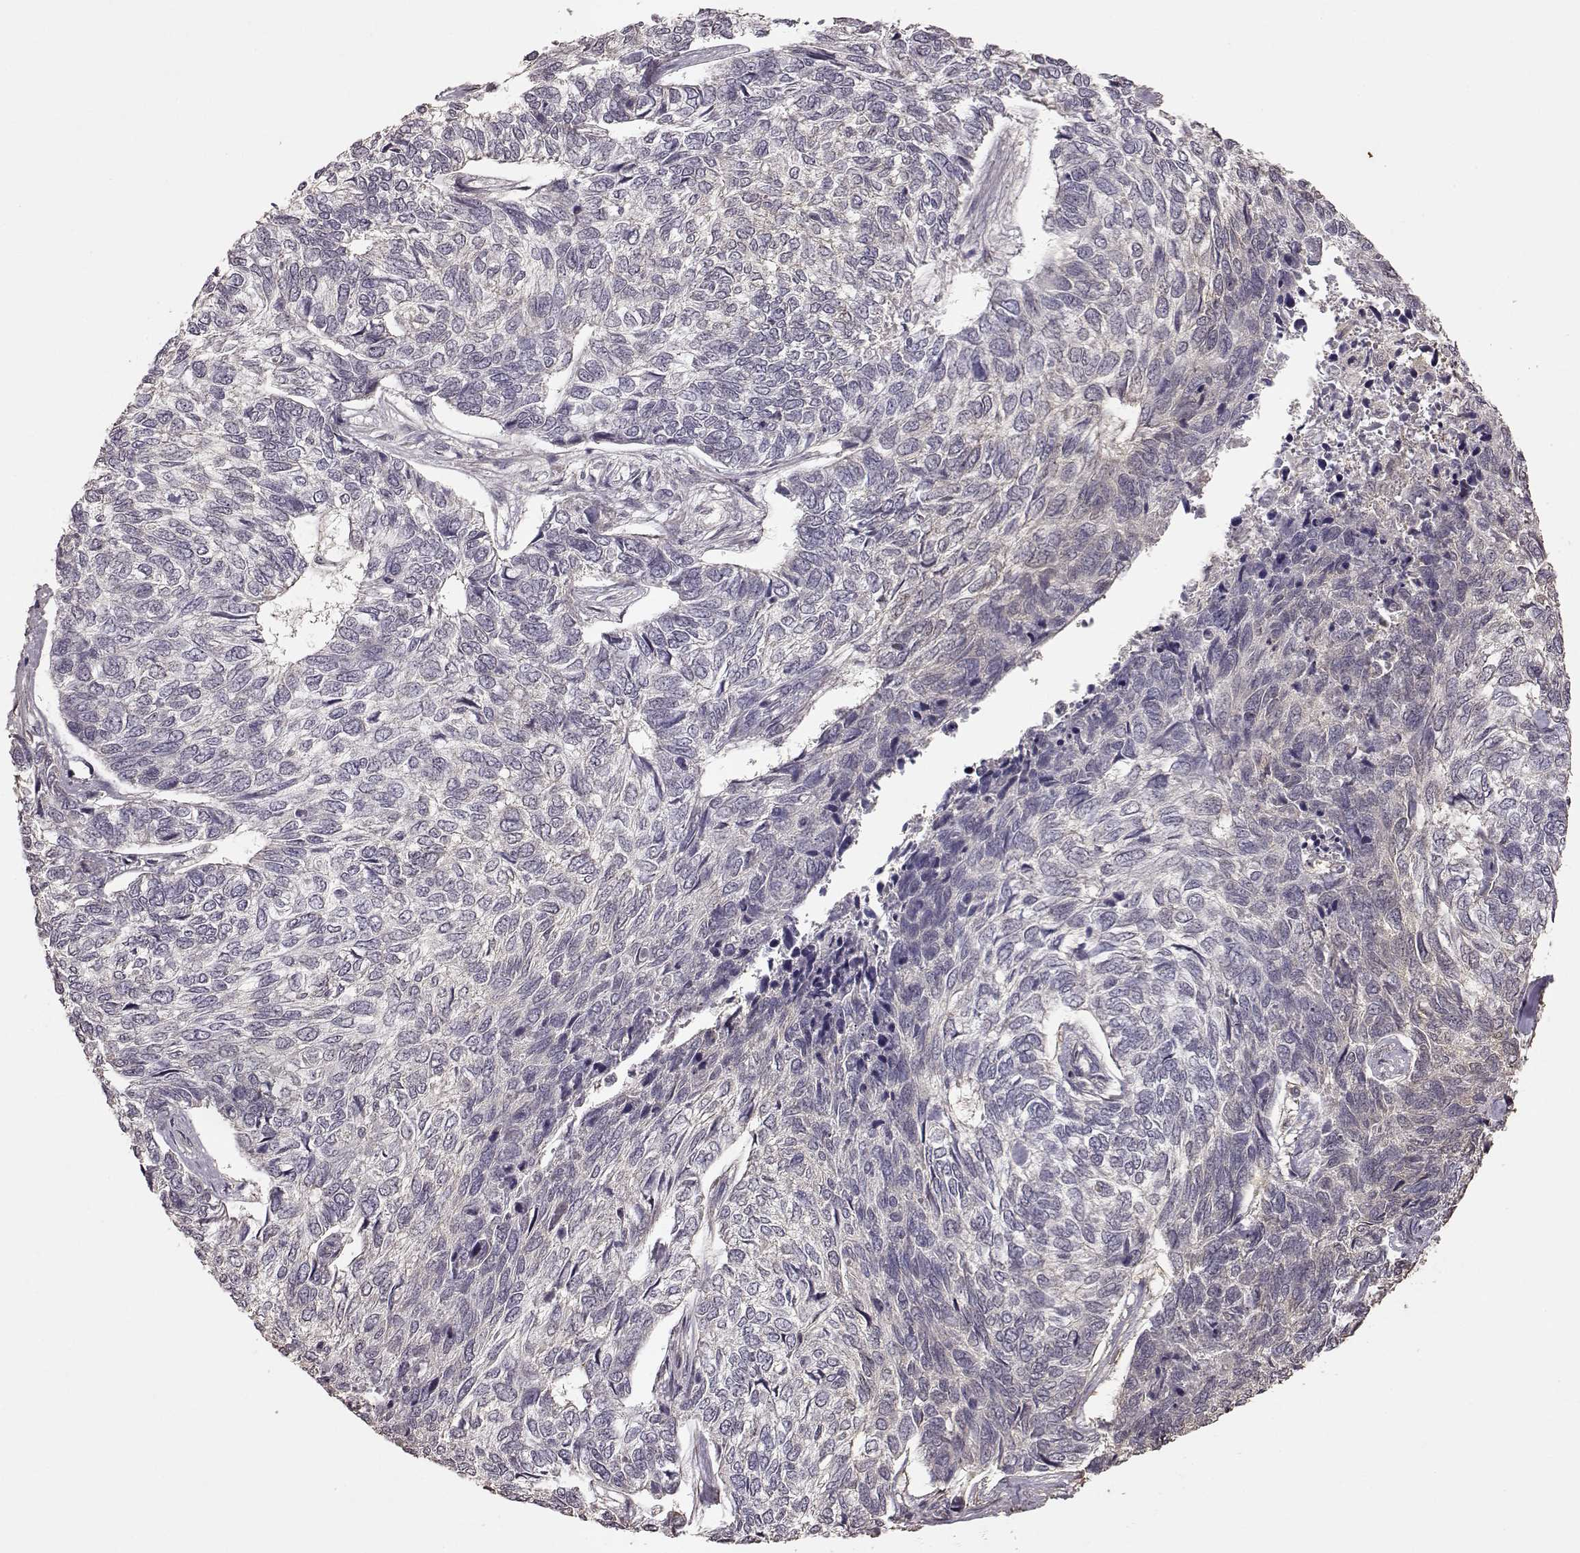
{"staining": {"intensity": "negative", "quantity": "none", "location": "none"}, "tissue": "skin cancer", "cell_type": "Tumor cells", "image_type": "cancer", "snomed": [{"axis": "morphology", "description": "Basal cell carcinoma"}, {"axis": "topography", "description": "Skin"}], "caption": "Immunohistochemistry histopathology image of neoplastic tissue: human skin cancer (basal cell carcinoma) stained with DAB reveals no significant protein positivity in tumor cells.", "gene": "CRB1", "patient": {"sex": "female", "age": 65}}